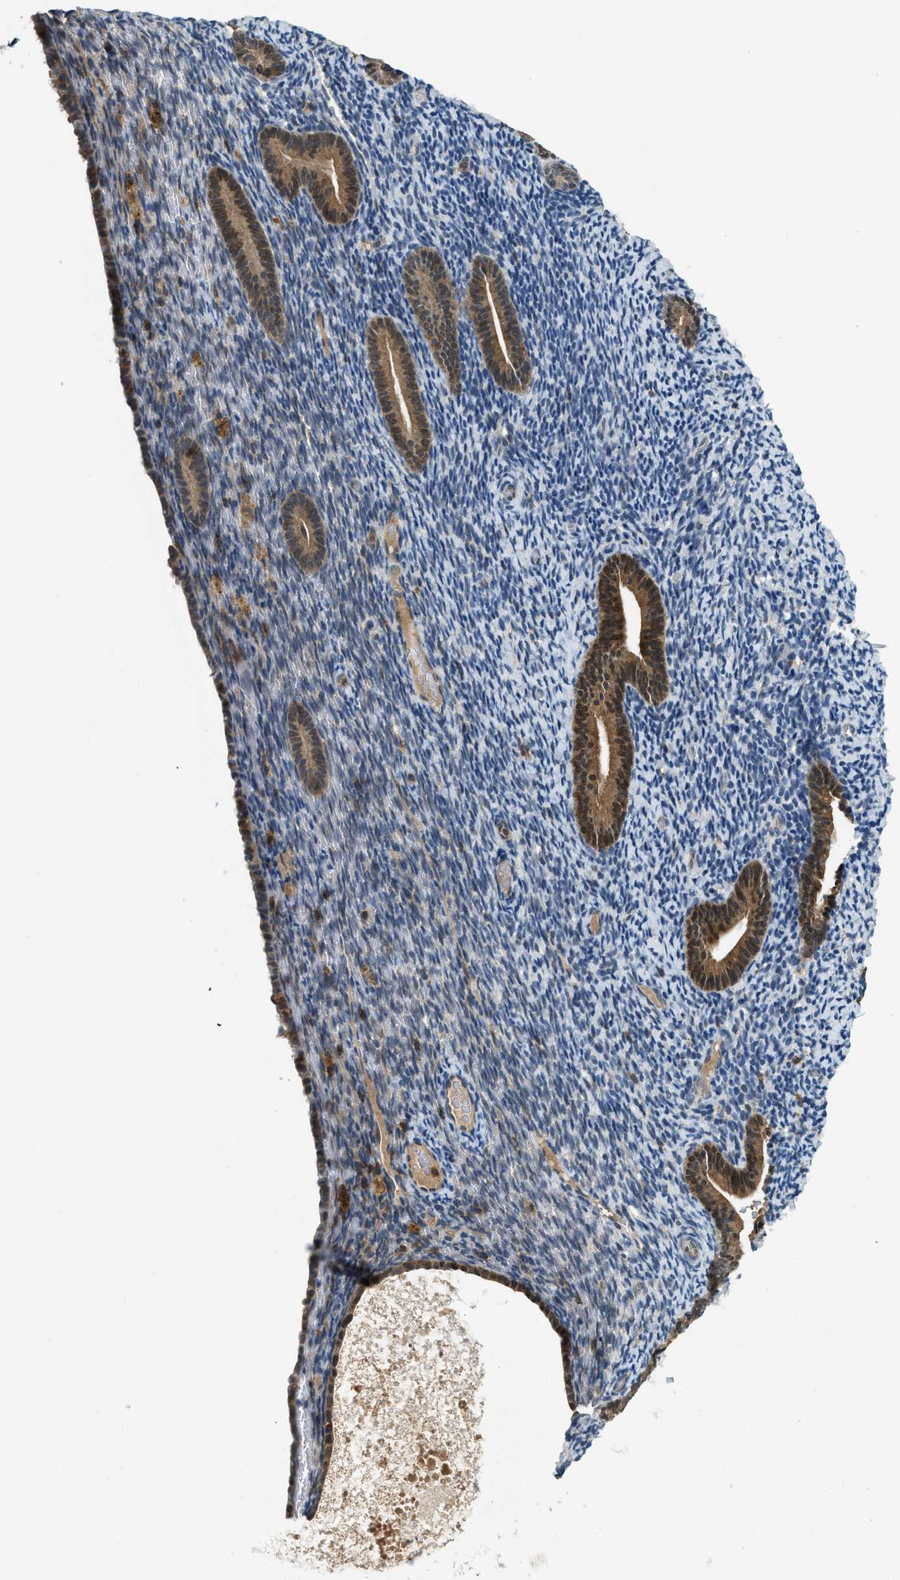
{"staining": {"intensity": "negative", "quantity": "none", "location": "none"}, "tissue": "endometrium", "cell_type": "Cells in endometrial stroma", "image_type": "normal", "snomed": [{"axis": "morphology", "description": "Normal tissue, NOS"}, {"axis": "topography", "description": "Endometrium"}], "caption": "Protein analysis of normal endometrium displays no significant expression in cells in endometrial stroma.", "gene": "GMPPB", "patient": {"sex": "female", "age": 51}}